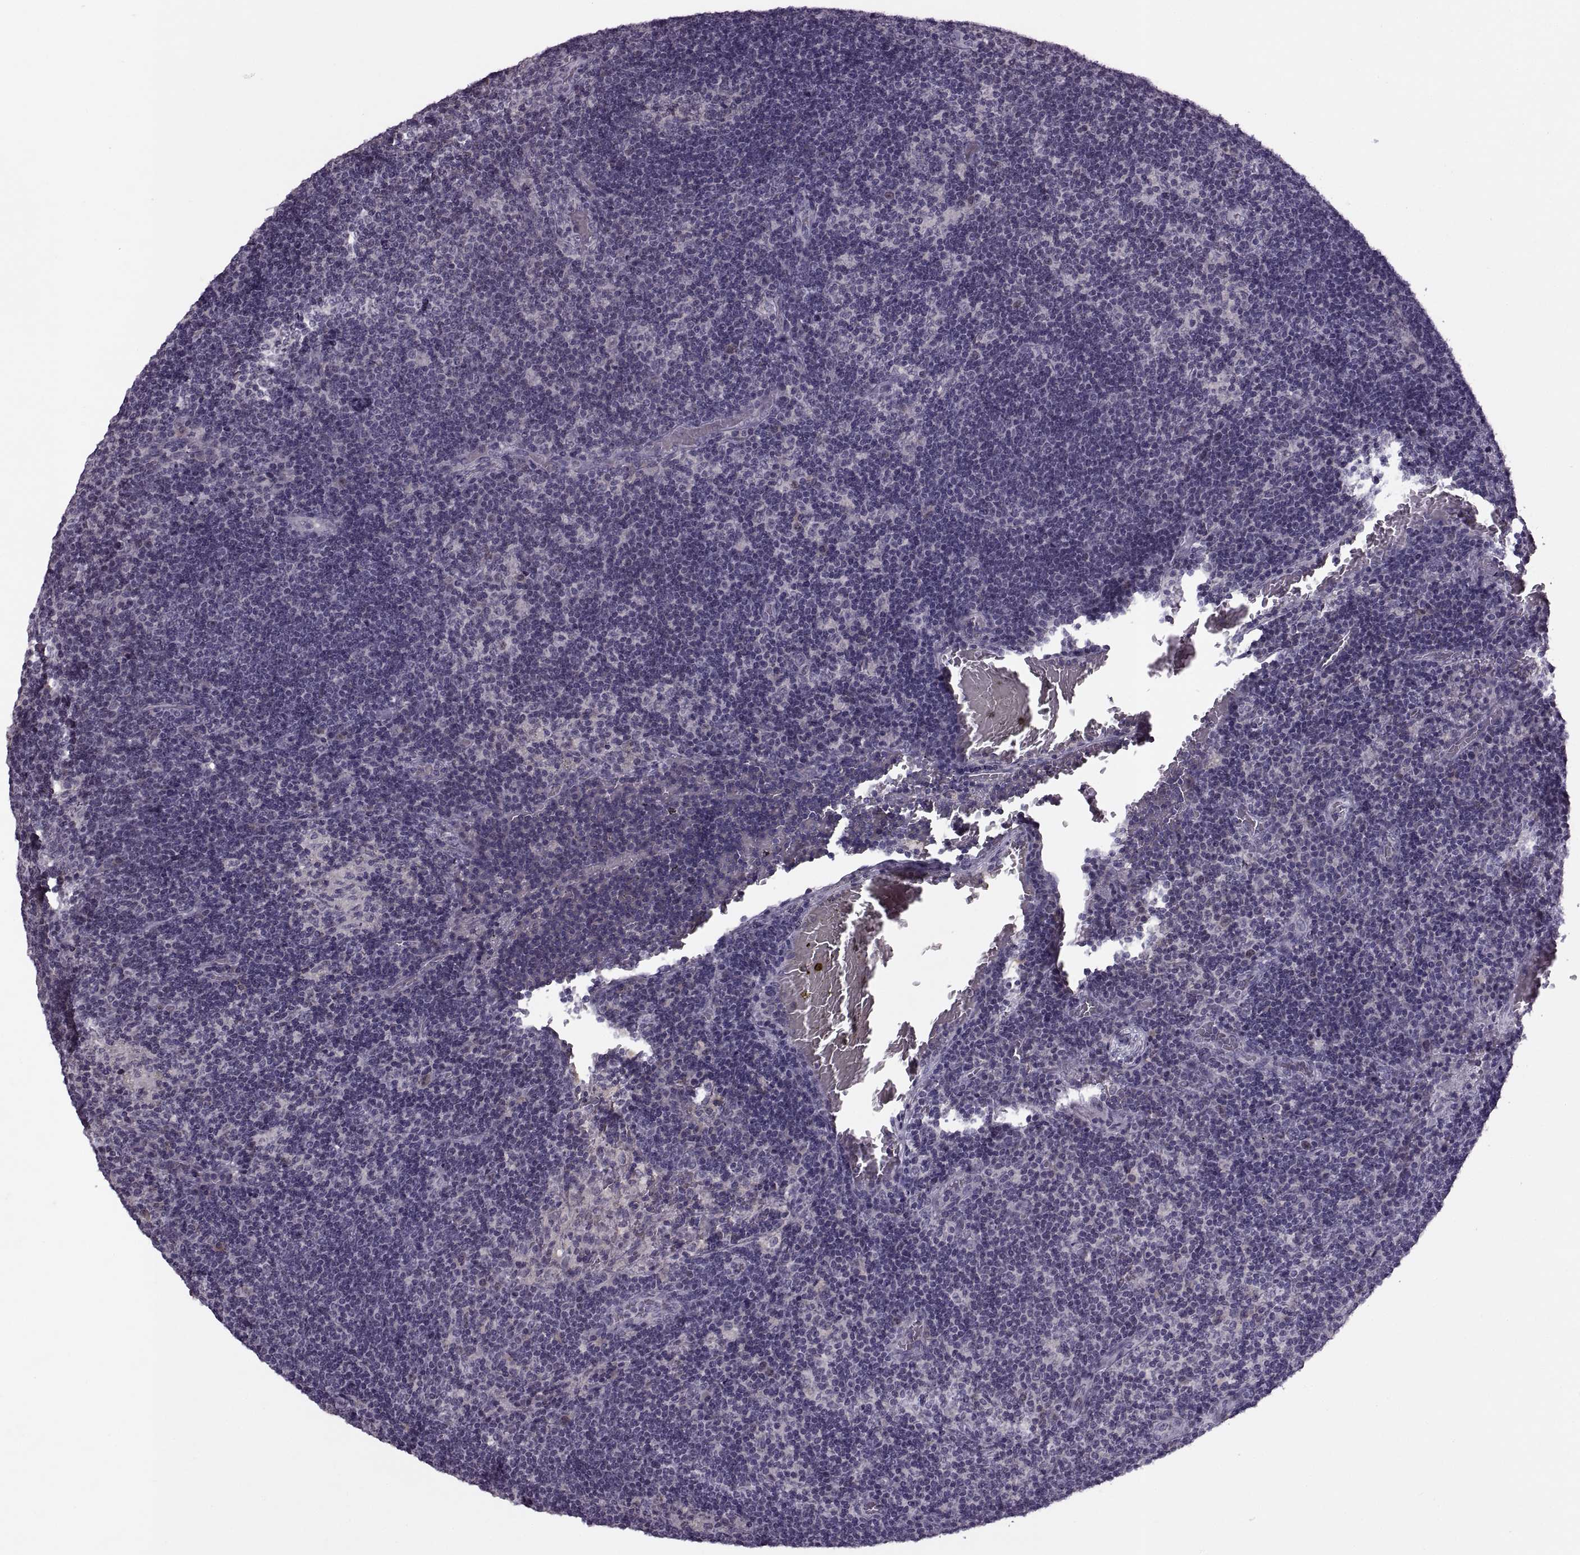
{"staining": {"intensity": "negative", "quantity": "none", "location": "none"}, "tissue": "lymph node", "cell_type": "Germinal center cells", "image_type": "normal", "snomed": [{"axis": "morphology", "description": "Normal tissue, NOS"}, {"axis": "topography", "description": "Lymph node"}], "caption": "IHC histopathology image of normal human lymph node stained for a protein (brown), which reveals no expression in germinal center cells. (Brightfield microscopy of DAB immunohistochemistry (IHC) at high magnification).", "gene": "CACNA1F", "patient": {"sex": "male", "age": 63}}